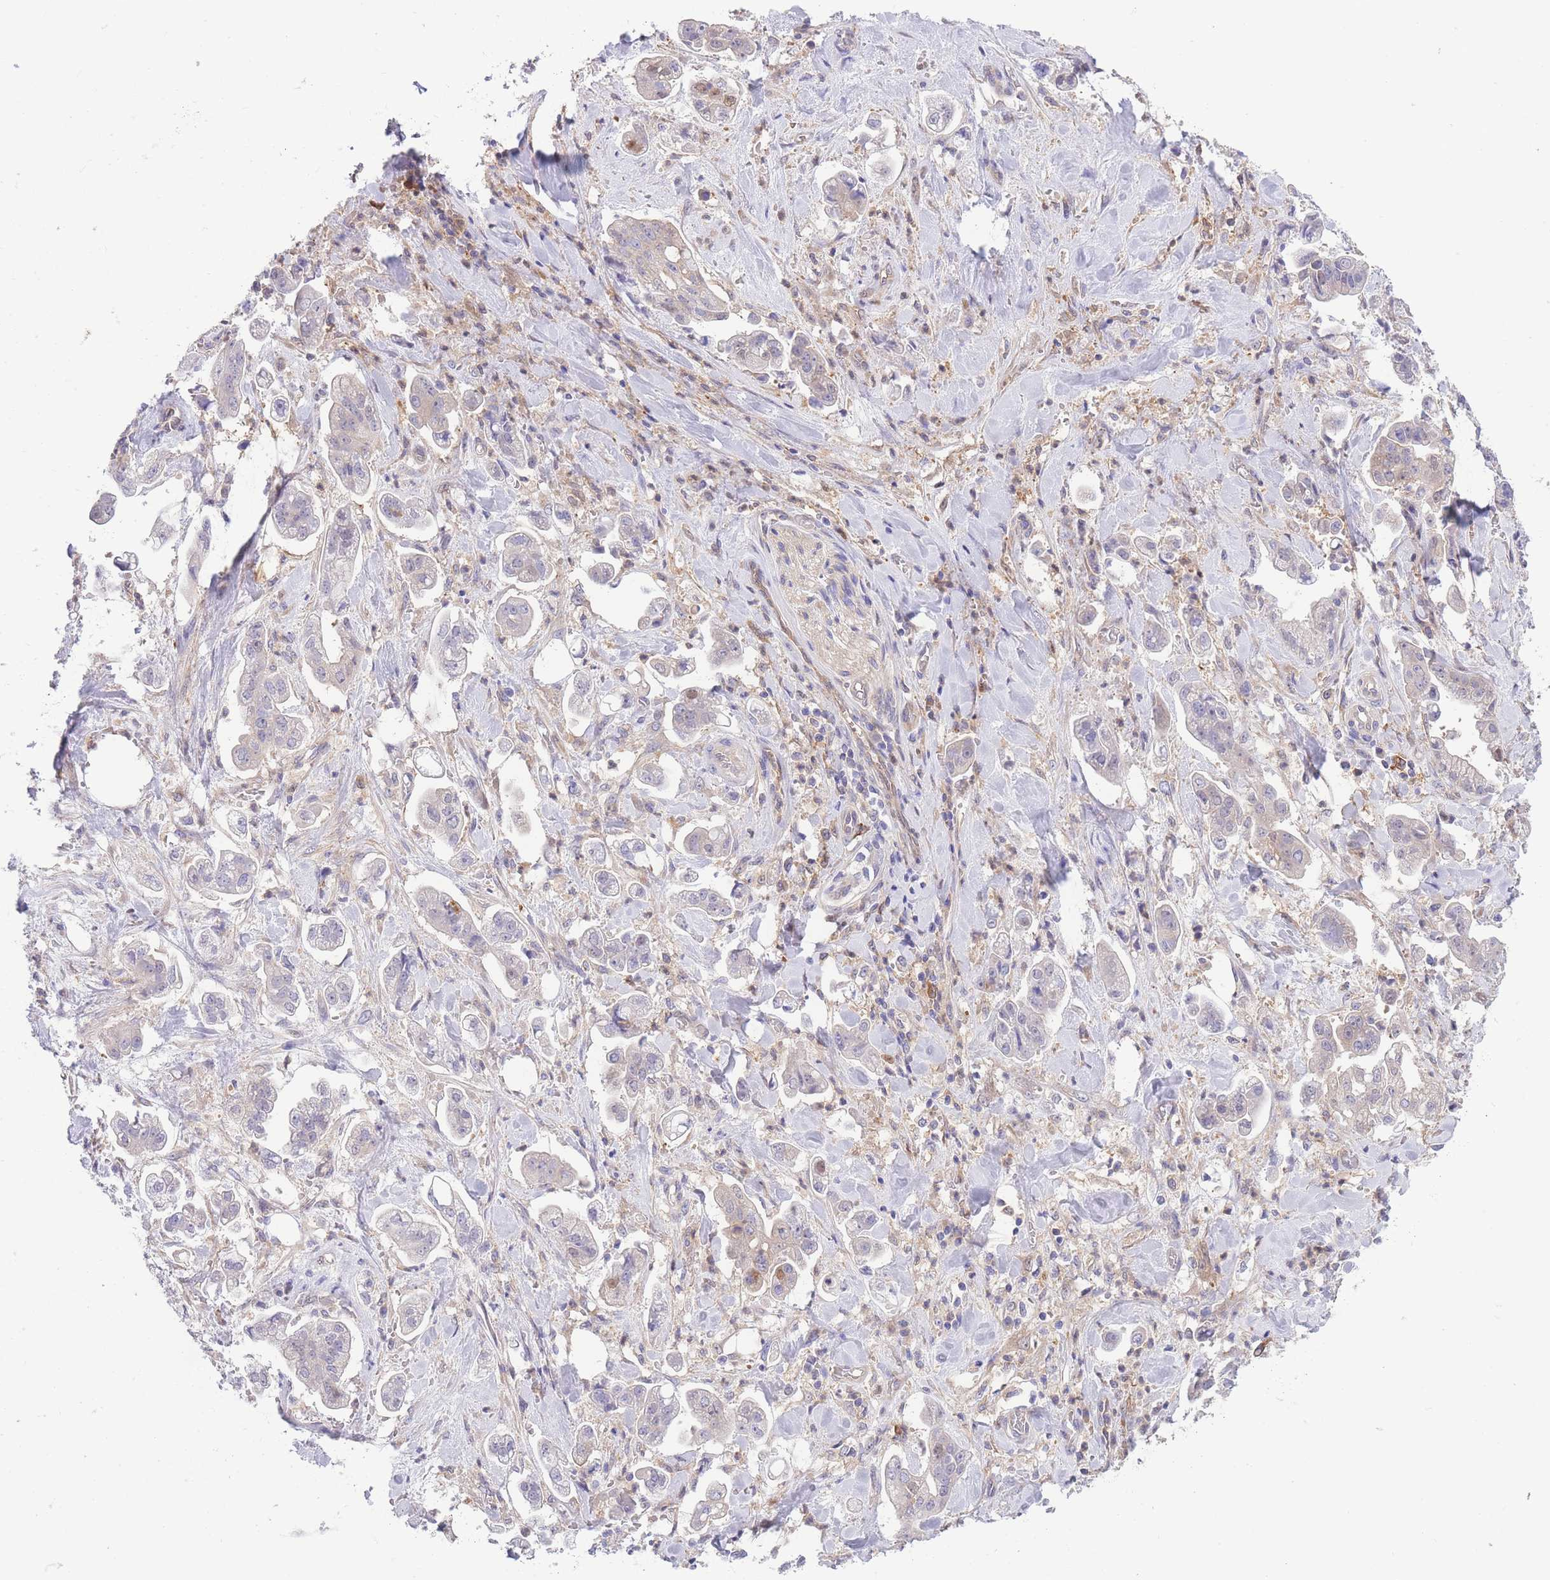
{"staining": {"intensity": "negative", "quantity": "none", "location": "none"}, "tissue": "stomach cancer", "cell_type": "Tumor cells", "image_type": "cancer", "snomed": [{"axis": "morphology", "description": "Adenocarcinoma, NOS"}, {"axis": "topography", "description": "Stomach"}], "caption": "Immunohistochemical staining of human stomach cancer displays no significant staining in tumor cells. (DAB immunohistochemistry with hematoxylin counter stain).", "gene": "NAMPT", "patient": {"sex": "male", "age": 62}}